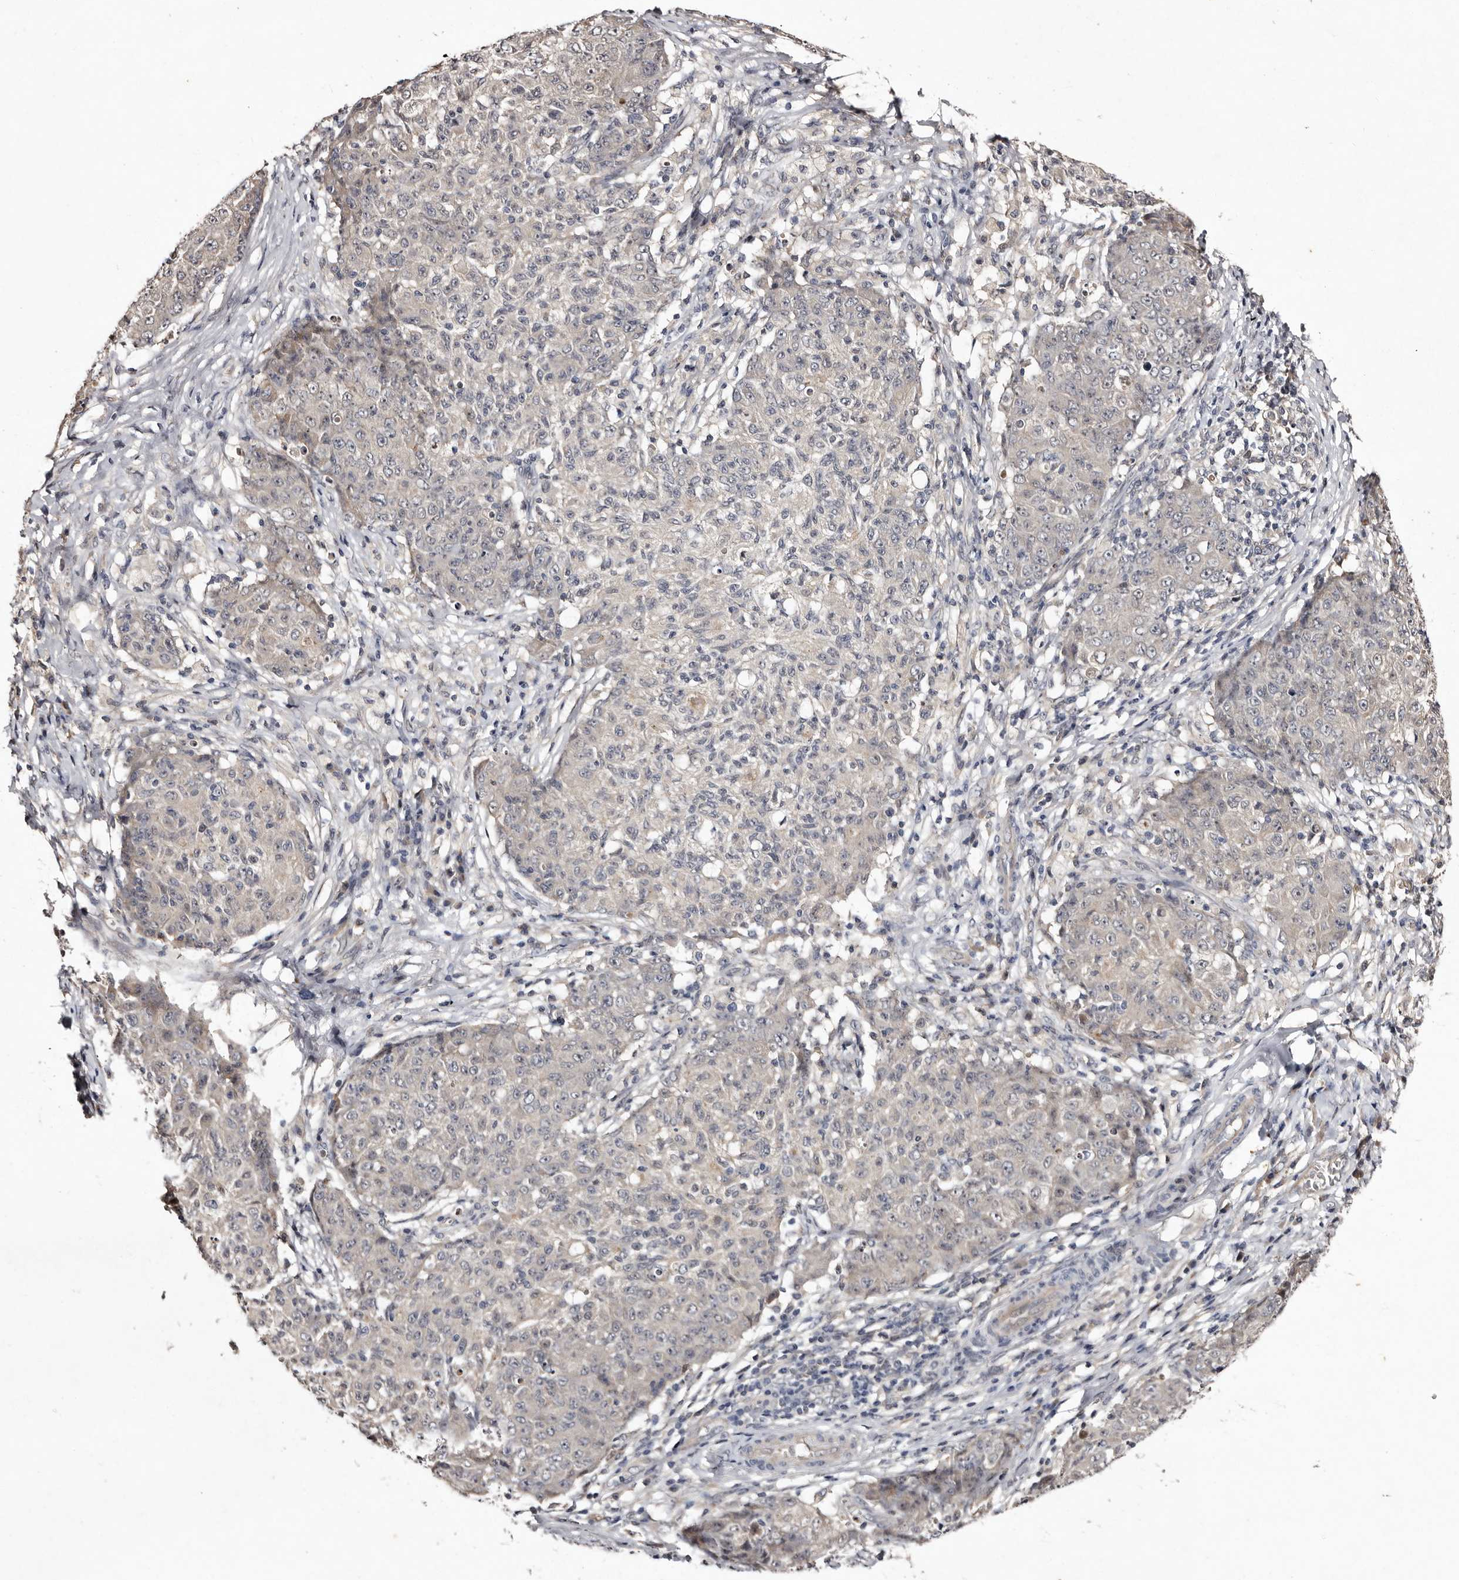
{"staining": {"intensity": "negative", "quantity": "none", "location": "none"}, "tissue": "ovarian cancer", "cell_type": "Tumor cells", "image_type": "cancer", "snomed": [{"axis": "morphology", "description": "Carcinoma, endometroid"}, {"axis": "topography", "description": "Ovary"}], "caption": "DAB immunohistochemical staining of human endometroid carcinoma (ovarian) exhibits no significant staining in tumor cells. Nuclei are stained in blue.", "gene": "LANCL2", "patient": {"sex": "female", "age": 42}}